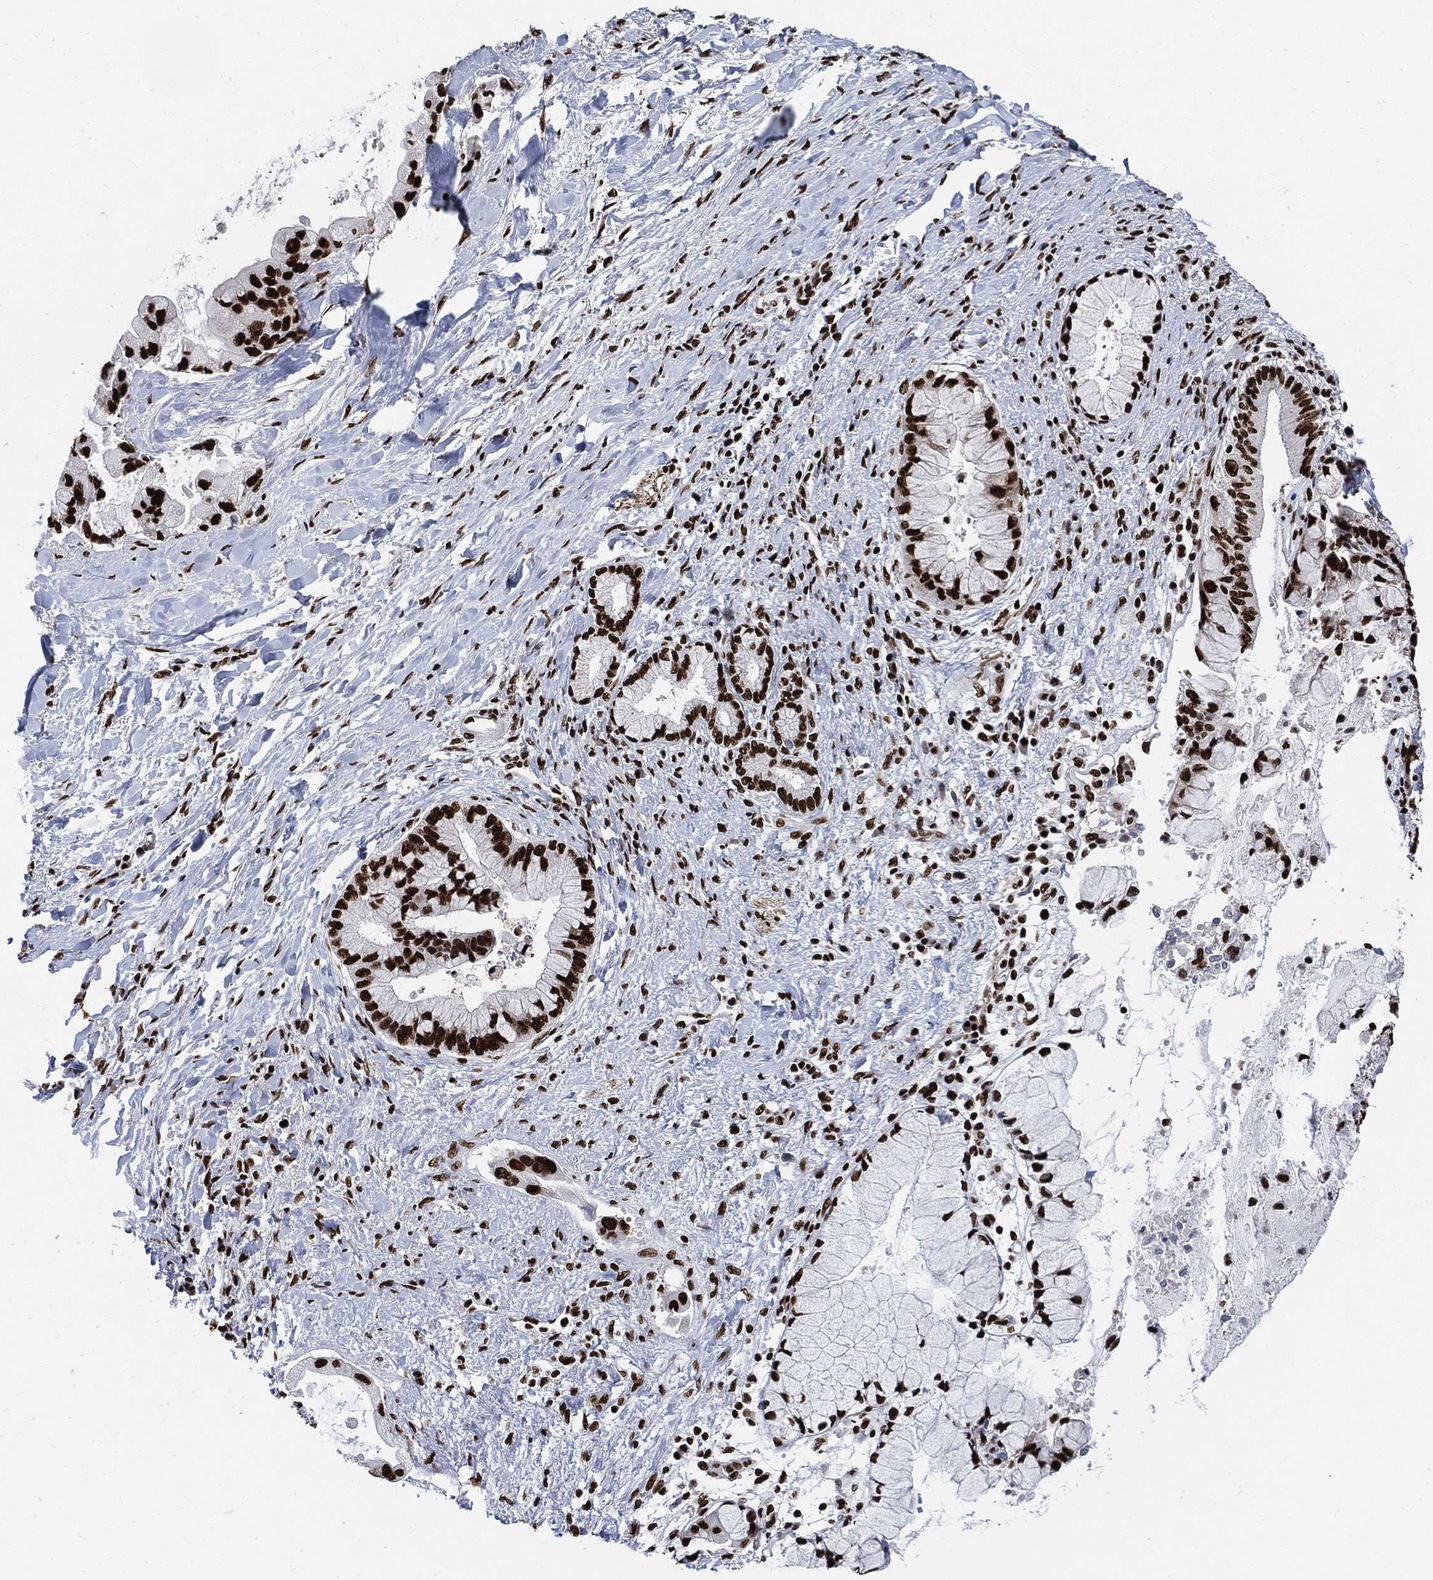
{"staining": {"intensity": "strong", "quantity": ">75%", "location": "nuclear"}, "tissue": "liver cancer", "cell_type": "Tumor cells", "image_type": "cancer", "snomed": [{"axis": "morphology", "description": "Normal tissue, NOS"}, {"axis": "morphology", "description": "Cholangiocarcinoma"}, {"axis": "topography", "description": "Liver"}, {"axis": "topography", "description": "Peripheral nerve tissue"}], "caption": "DAB (3,3'-diaminobenzidine) immunohistochemical staining of liver cancer reveals strong nuclear protein expression in approximately >75% of tumor cells. (brown staining indicates protein expression, while blue staining denotes nuclei).", "gene": "RECQL", "patient": {"sex": "male", "age": 50}}